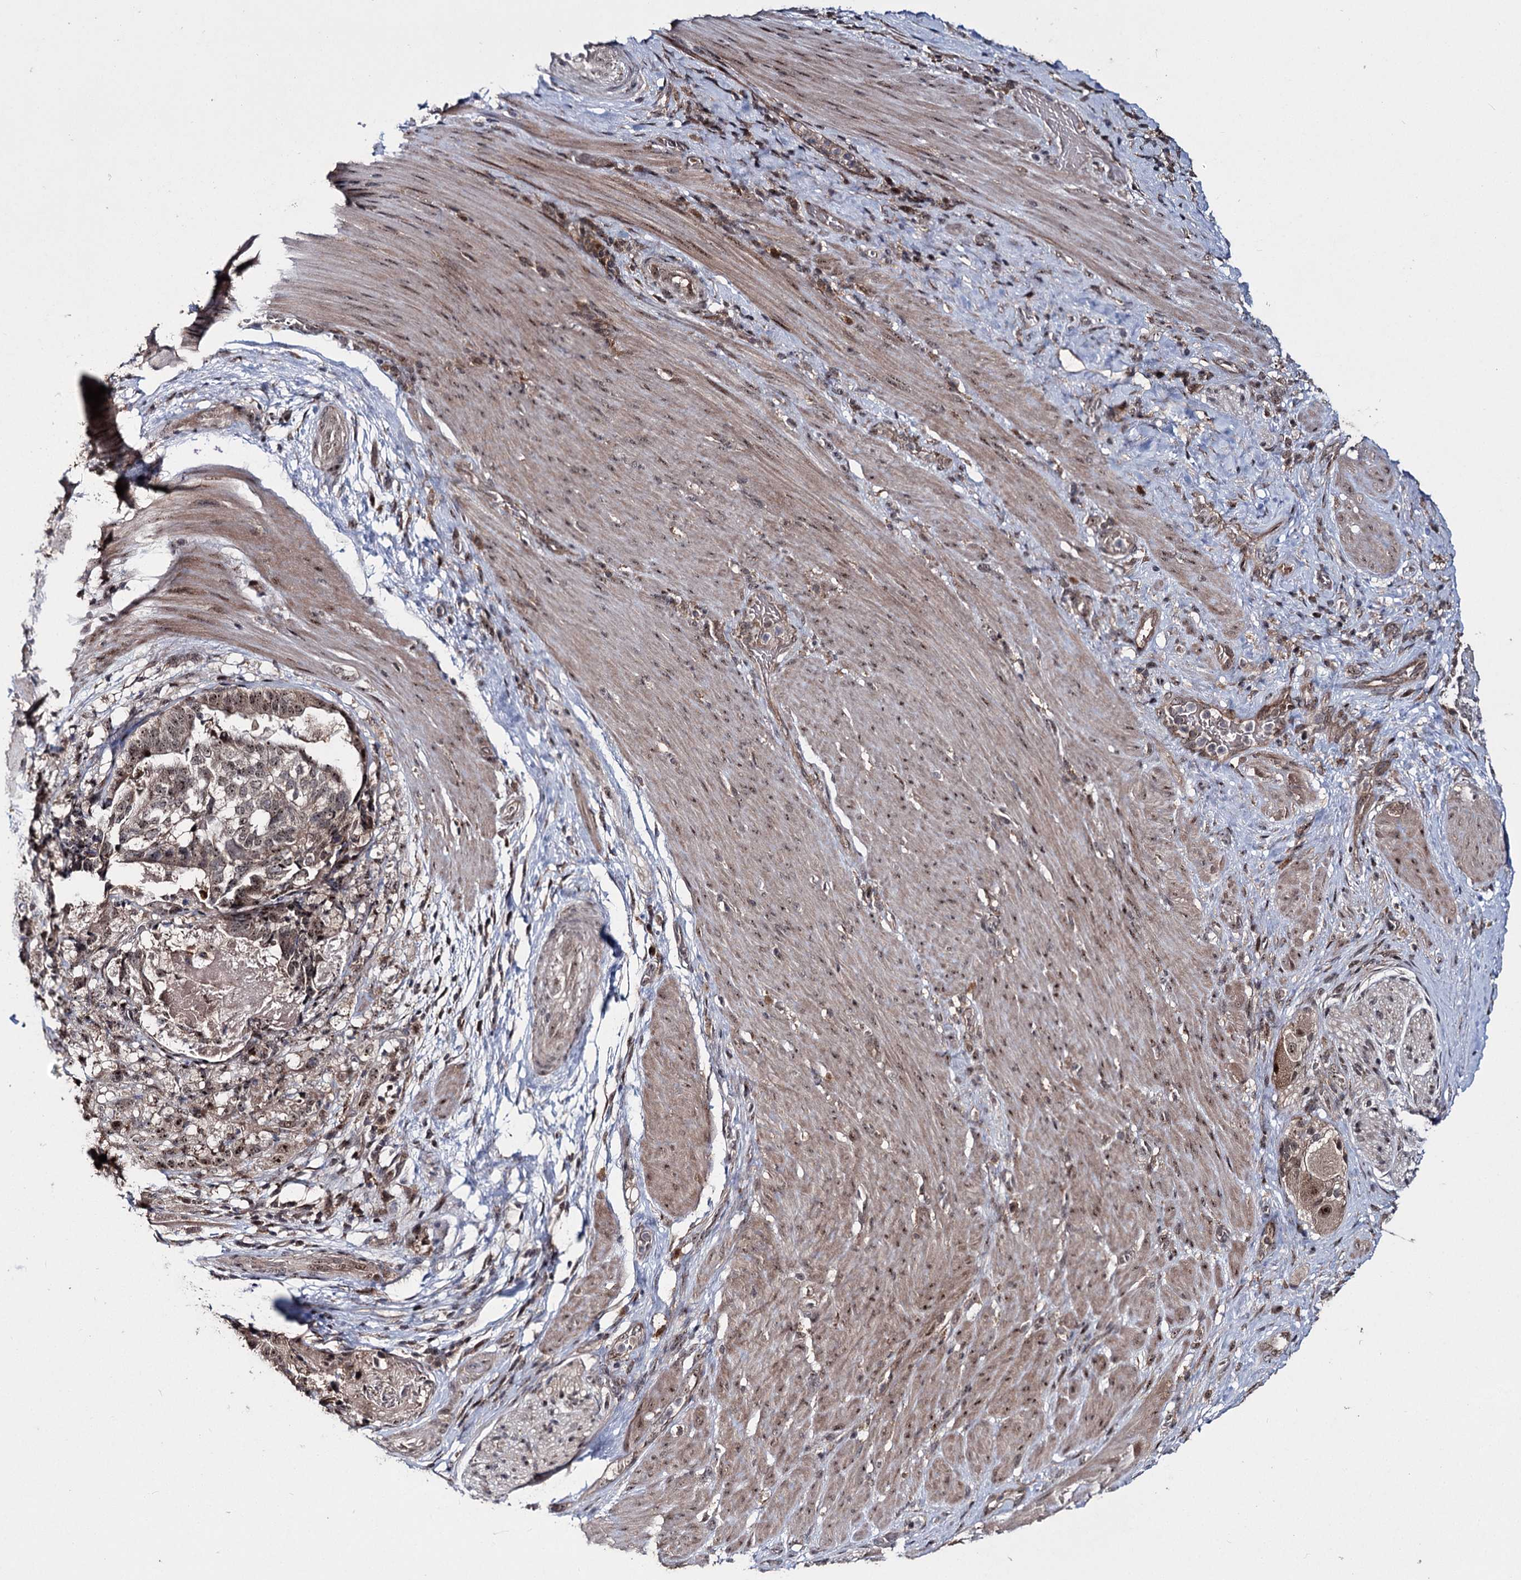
{"staining": {"intensity": "moderate", "quantity": ">75%", "location": "nuclear"}, "tissue": "stomach cancer", "cell_type": "Tumor cells", "image_type": "cancer", "snomed": [{"axis": "morphology", "description": "Adenocarcinoma, NOS"}, {"axis": "topography", "description": "Stomach"}], "caption": "This is an image of immunohistochemistry (IHC) staining of stomach cancer, which shows moderate positivity in the nuclear of tumor cells.", "gene": "MKNK2", "patient": {"sex": "male", "age": 48}}